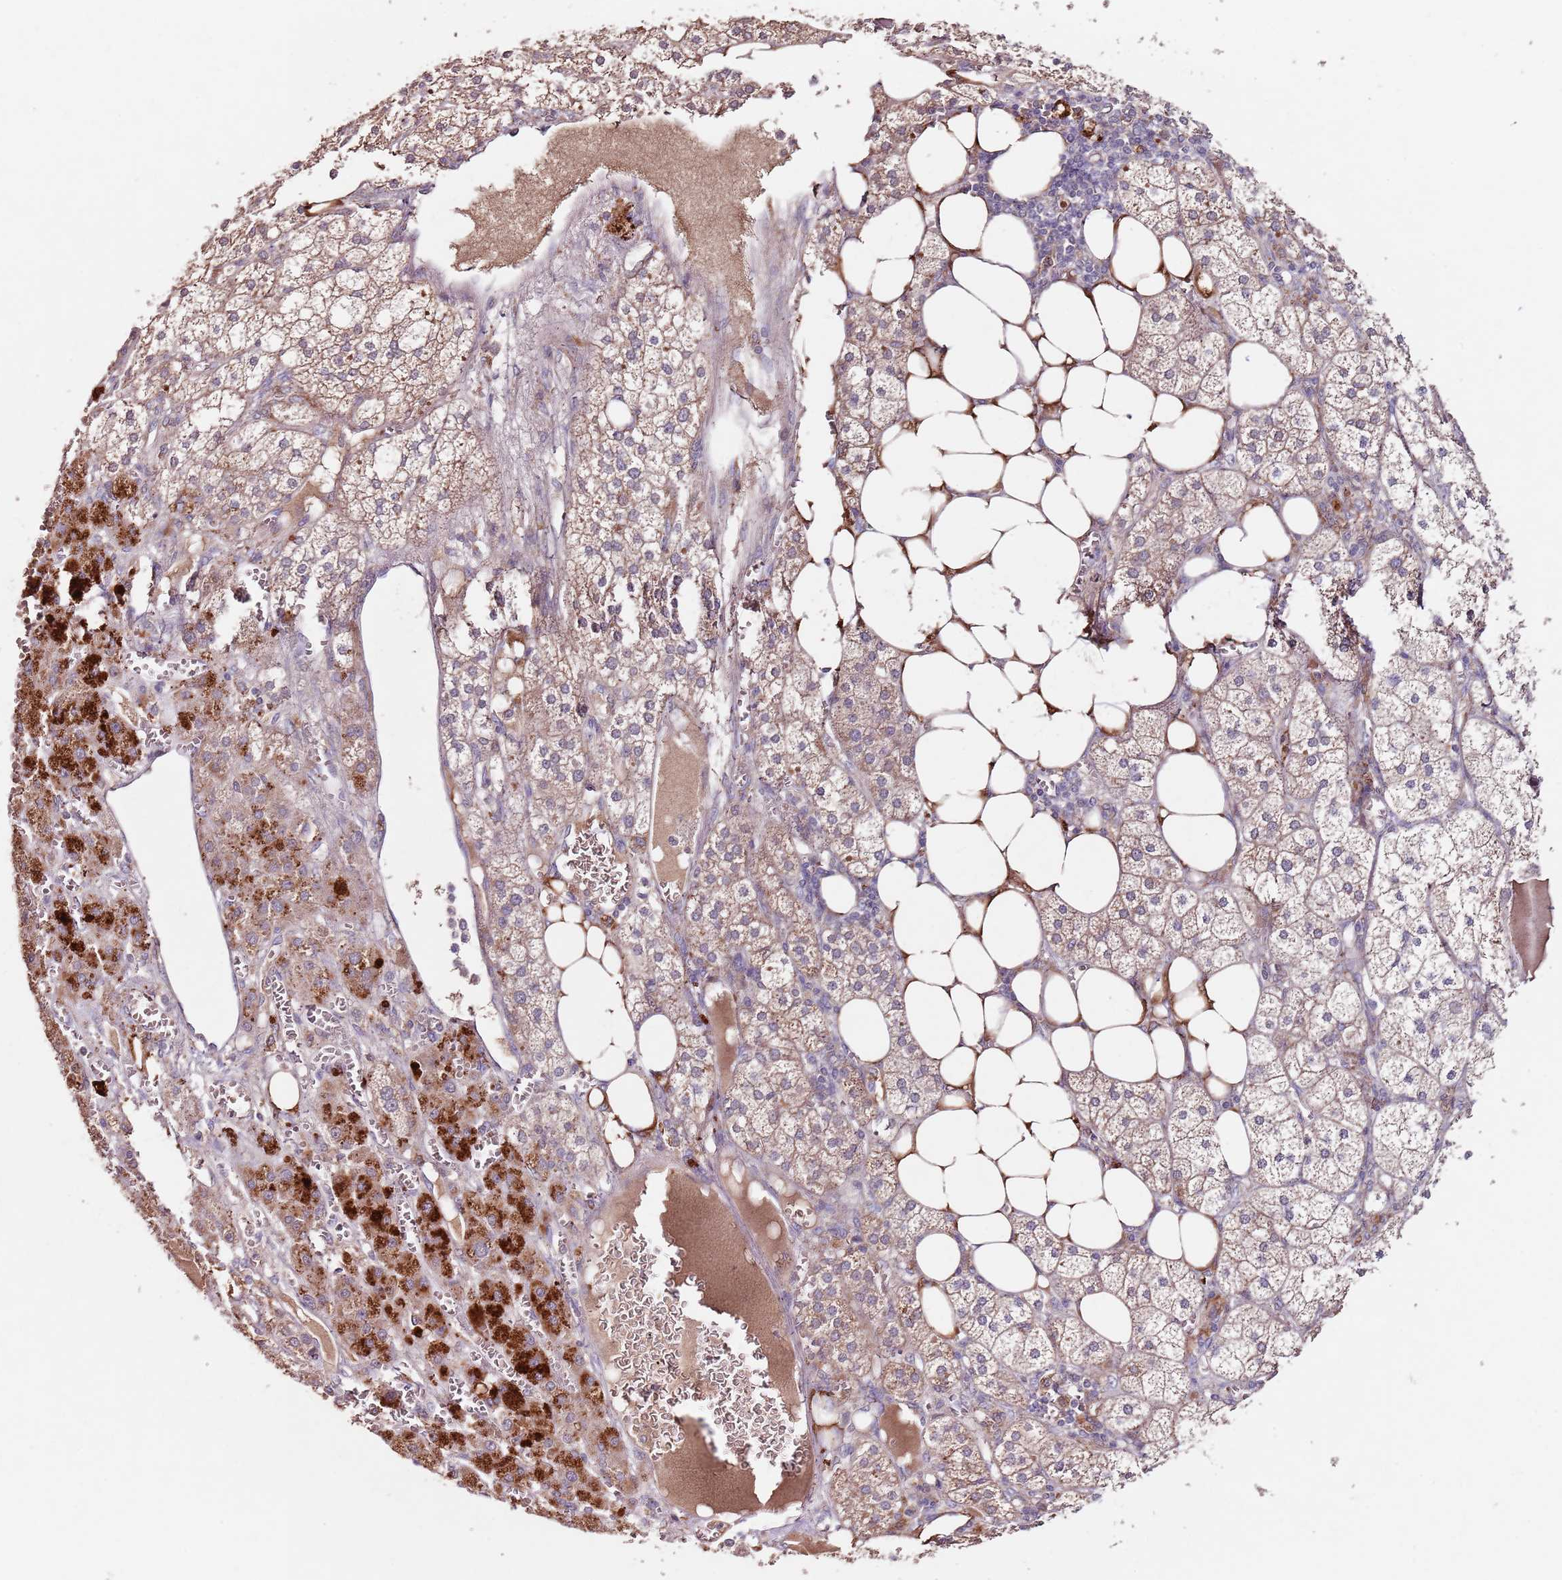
{"staining": {"intensity": "strong", "quantity": "25%-75%", "location": "cytoplasmic/membranous"}, "tissue": "adrenal gland", "cell_type": "Glandular cells", "image_type": "normal", "snomed": [{"axis": "morphology", "description": "Normal tissue, NOS"}, {"axis": "topography", "description": "Adrenal gland"}], "caption": "IHC (DAB (3,3'-diaminobenzidine)) staining of benign human adrenal gland displays strong cytoplasmic/membranous protein positivity in approximately 25%-75% of glandular cells. Using DAB (3,3'-diaminobenzidine) (brown) and hematoxylin (blue) stains, captured at high magnification using brightfield microscopy.", "gene": "NRDE2", "patient": {"sex": "female", "age": 61}}